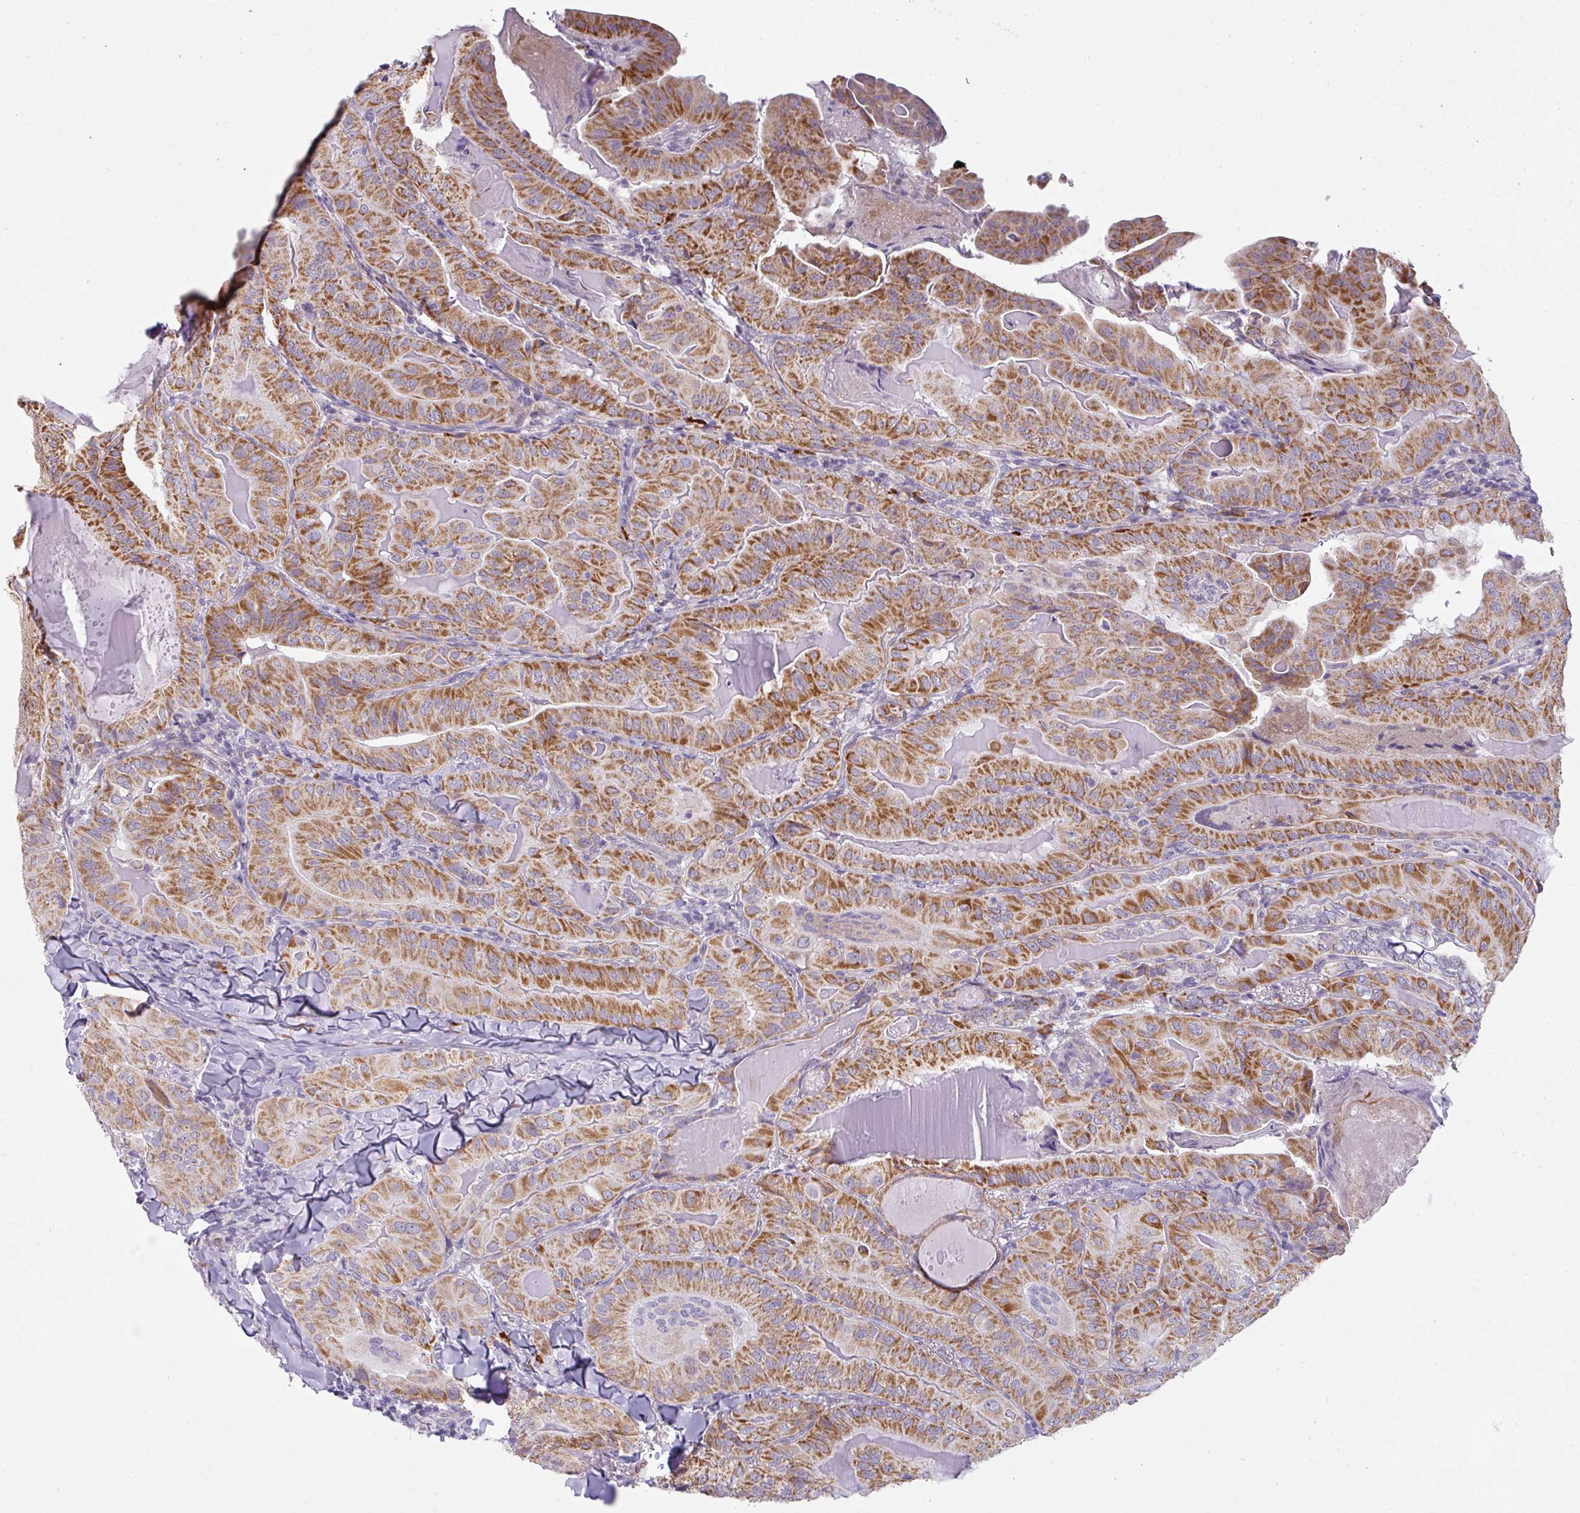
{"staining": {"intensity": "moderate", "quantity": ">75%", "location": "cytoplasmic/membranous"}, "tissue": "thyroid cancer", "cell_type": "Tumor cells", "image_type": "cancer", "snomed": [{"axis": "morphology", "description": "Papillary adenocarcinoma, NOS"}, {"axis": "topography", "description": "Thyroid gland"}], "caption": "Immunohistochemical staining of thyroid cancer (papillary adenocarcinoma) reveals medium levels of moderate cytoplasmic/membranous expression in approximately >75% of tumor cells. (DAB IHC with brightfield microscopy, high magnification).", "gene": "C2orf68", "patient": {"sex": "female", "age": 68}}